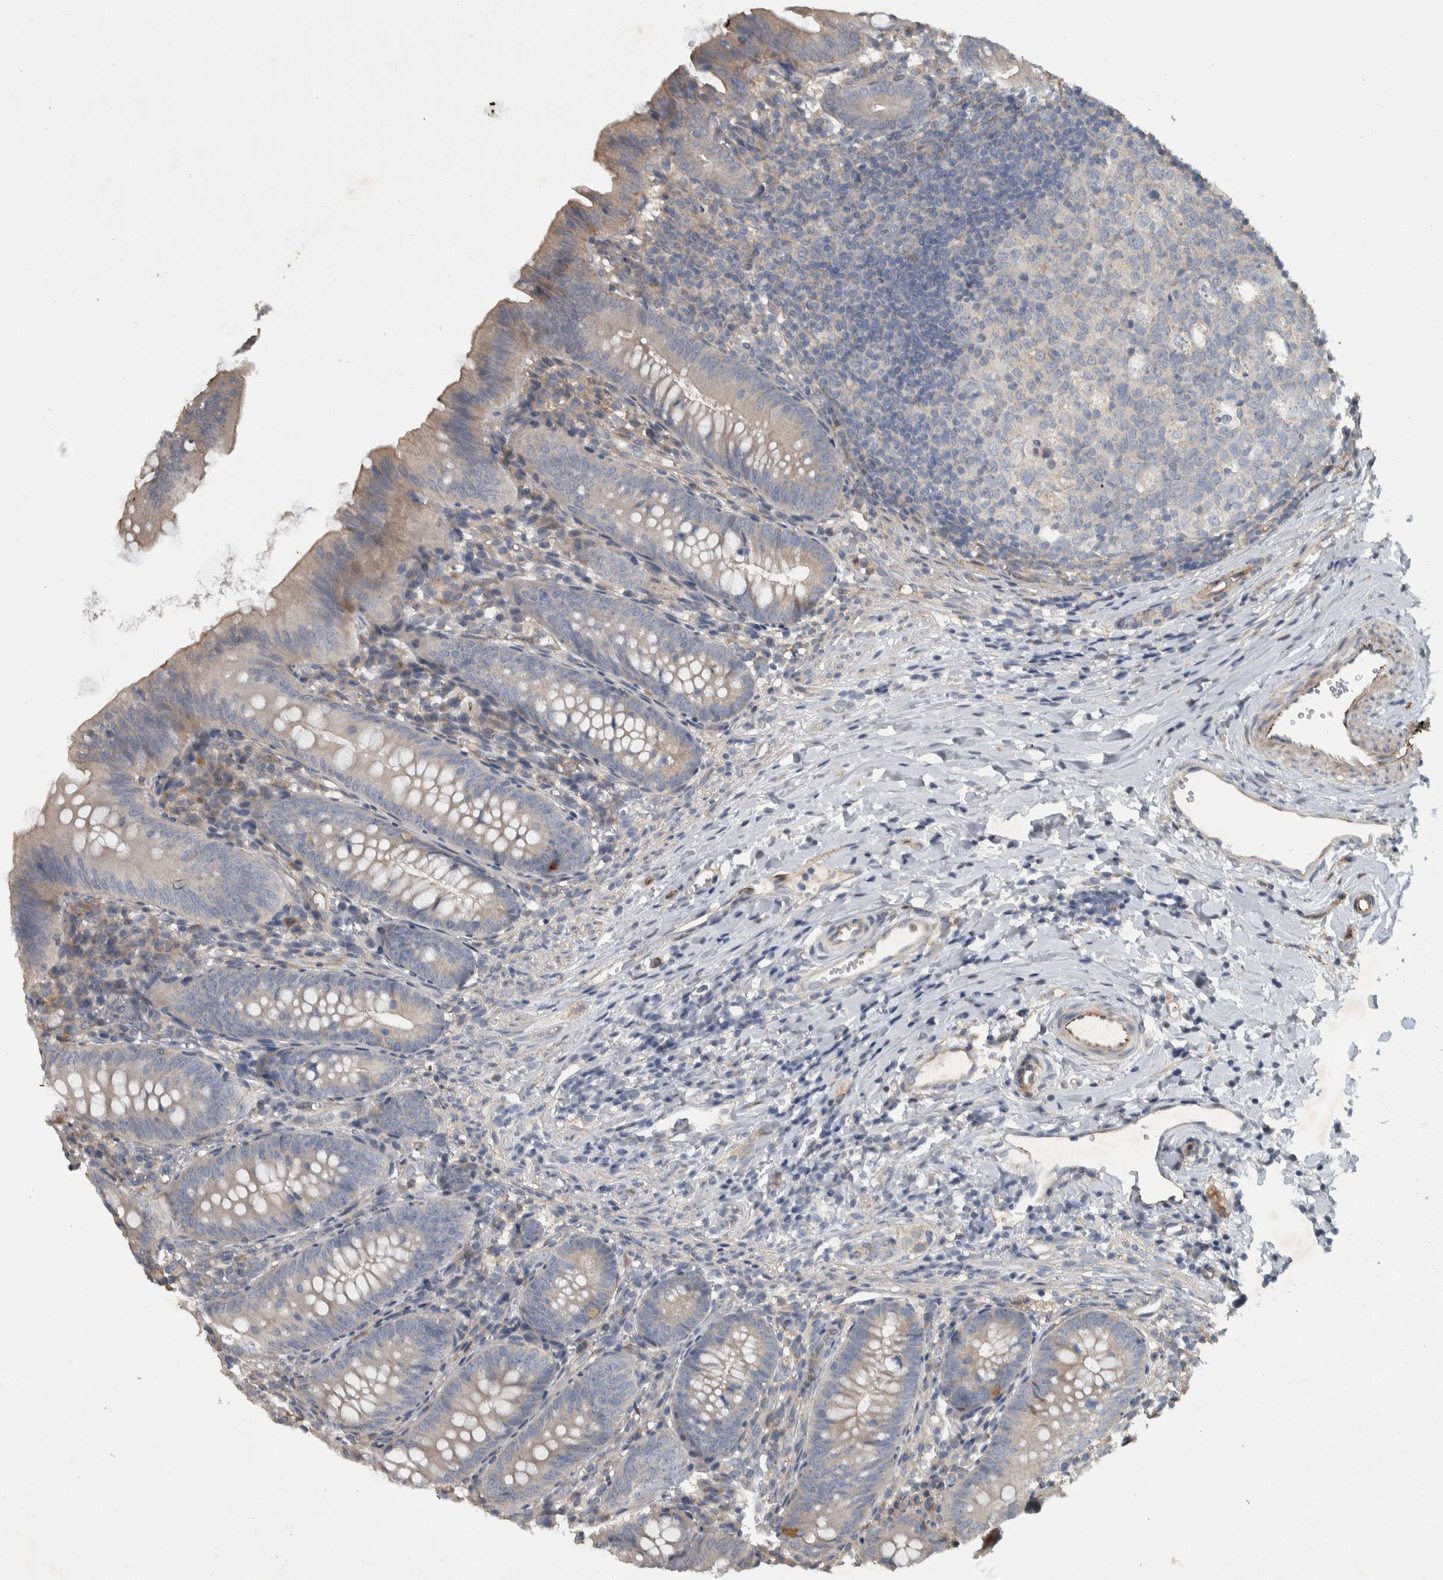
{"staining": {"intensity": "weak", "quantity": "25%-75%", "location": "cytoplasmic/membranous"}, "tissue": "appendix", "cell_type": "Glandular cells", "image_type": "normal", "snomed": [{"axis": "morphology", "description": "Normal tissue, NOS"}, {"axis": "topography", "description": "Appendix"}], "caption": "Glandular cells demonstrate weak cytoplasmic/membranous staining in approximately 25%-75% of cells in normal appendix. (IHC, brightfield microscopy, high magnification).", "gene": "NT5C2", "patient": {"sex": "male", "age": 1}}